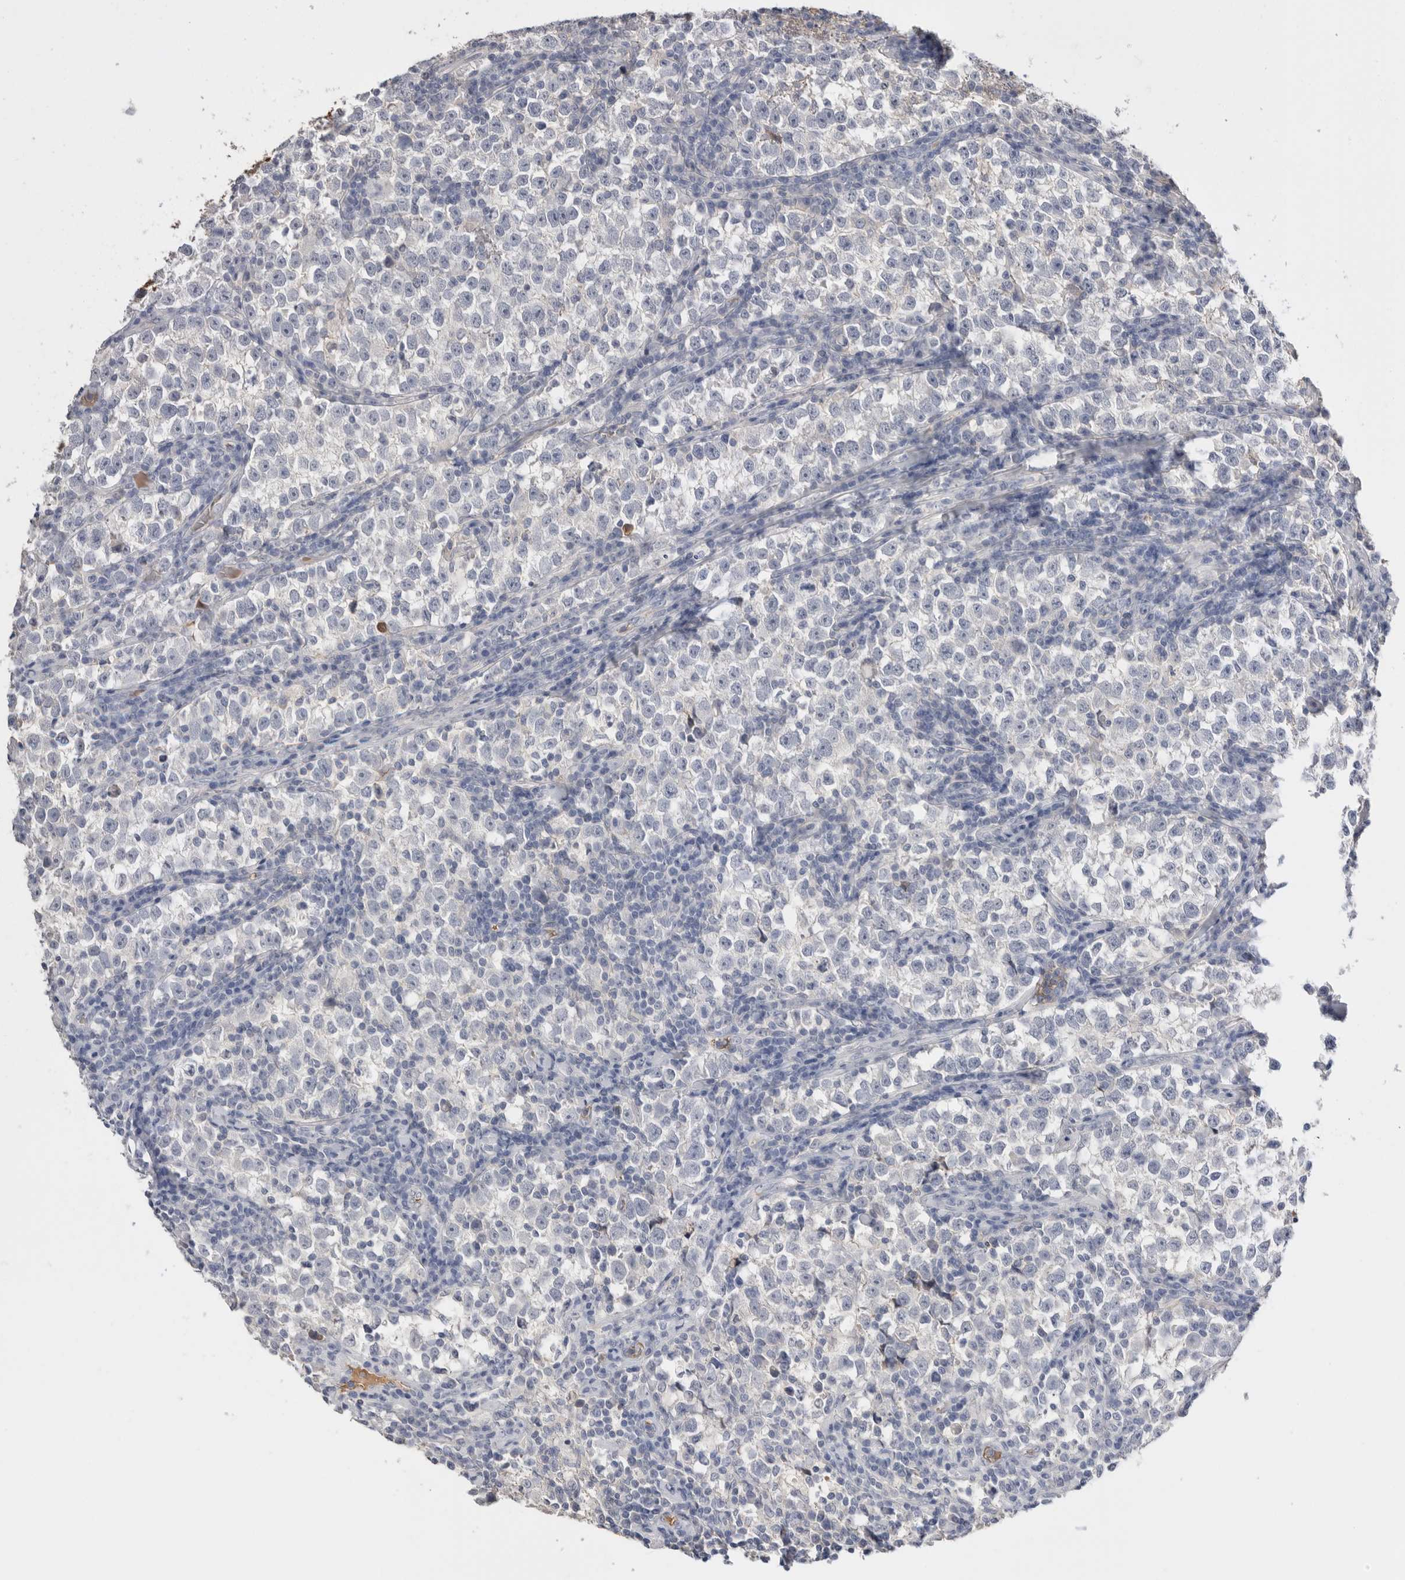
{"staining": {"intensity": "negative", "quantity": "none", "location": "none"}, "tissue": "testis cancer", "cell_type": "Tumor cells", "image_type": "cancer", "snomed": [{"axis": "morphology", "description": "Normal tissue, NOS"}, {"axis": "morphology", "description": "Seminoma, NOS"}, {"axis": "topography", "description": "Testis"}], "caption": "Immunohistochemical staining of human testis cancer reveals no significant positivity in tumor cells.", "gene": "APOA2", "patient": {"sex": "male", "age": 43}}